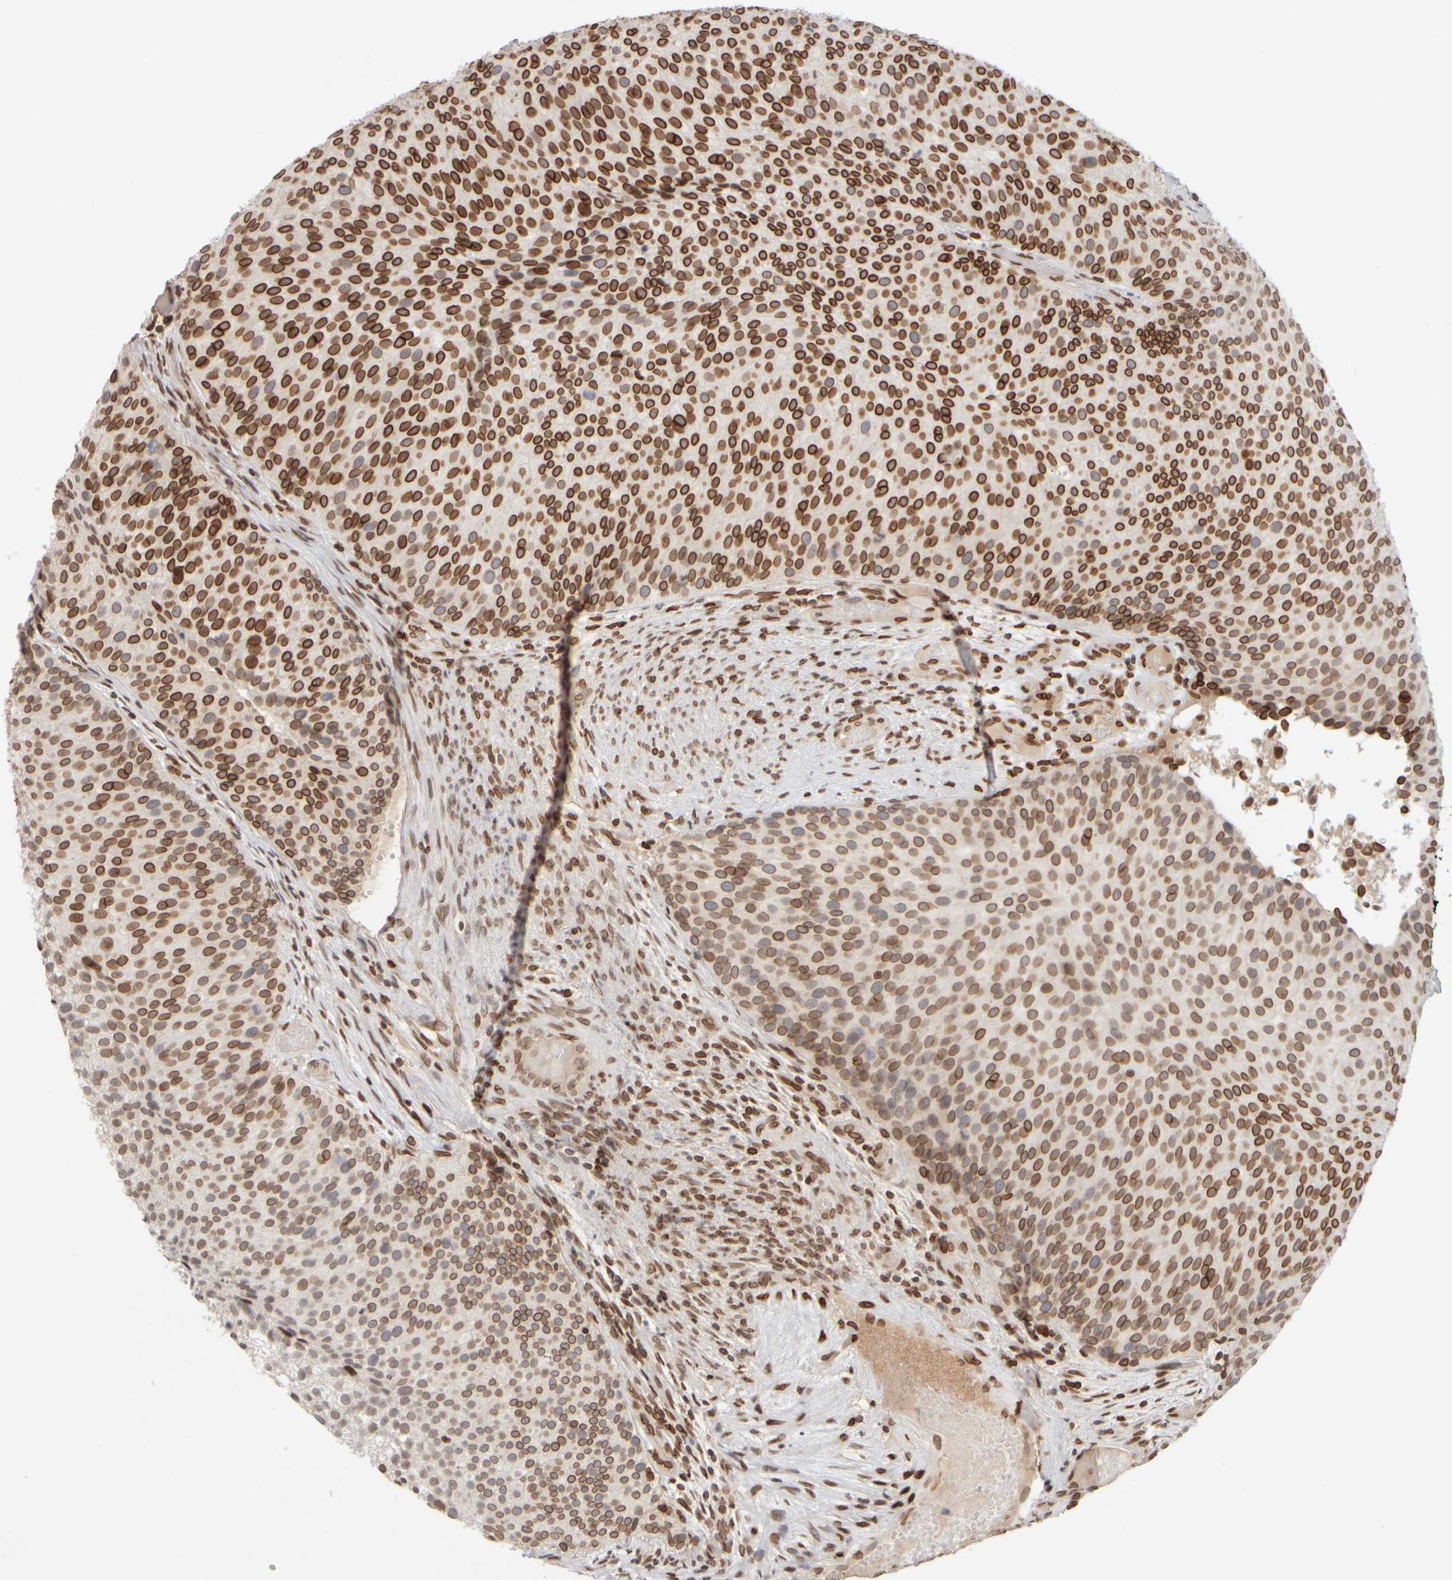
{"staining": {"intensity": "strong", "quantity": ">75%", "location": "cytoplasmic/membranous,nuclear"}, "tissue": "urothelial cancer", "cell_type": "Tumor cells", "image_type": "cancer", "snomed": [{"axis": "morphology", "description": "Urothelial carcinoma, Low grade"}, {"axis": "topography", "description": "Urinary bladder"}], "caption": "Protein staining of urothelial carcinoma (low-grade) tissue displays strong cytoplasmic/membranous and nuclear expression in approximately >75% of tumor cells.", "gene": "ZC3HC1", "patient": {"sex": "male", "age": 86}}